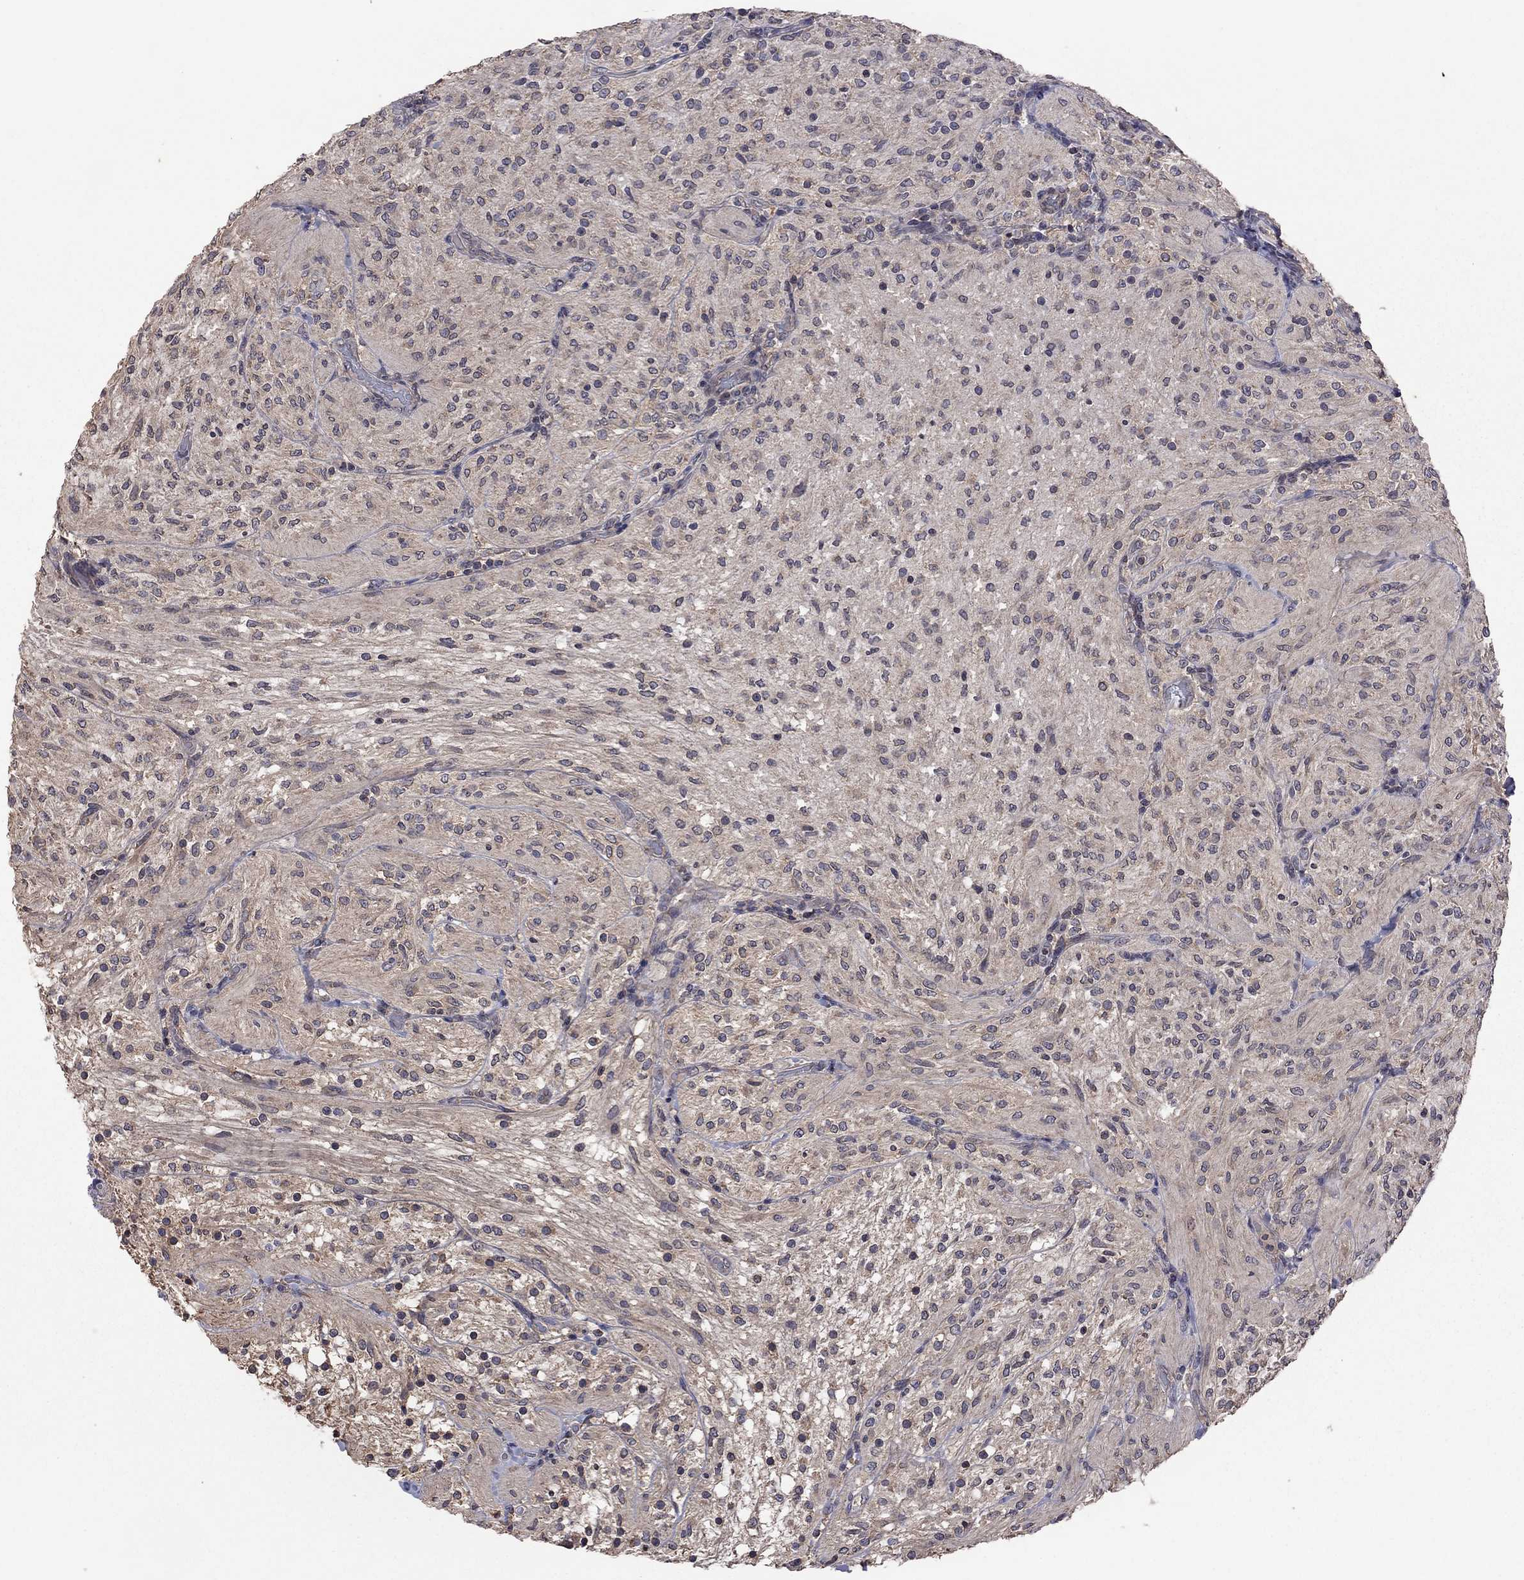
{"staining": {"intensity": "negative", "quantity": "none", "location": "none"}, "tissue": "glioma", "cell_type": "Tumor cells", "image_type": "cancer", "snomed": [{"axis": "morphology", "description": "Glioma, malignant, Low grade"}, {"axis": "topography", "description": "Brain"}], "caption": "Photomicrograph shows no significant protein positivity in tumor cells of low-grade glioma (malignant). Nuclei are stained in blue.", "gene": "TSNARE1", "patient": {"sex": "male", "age": 3}}